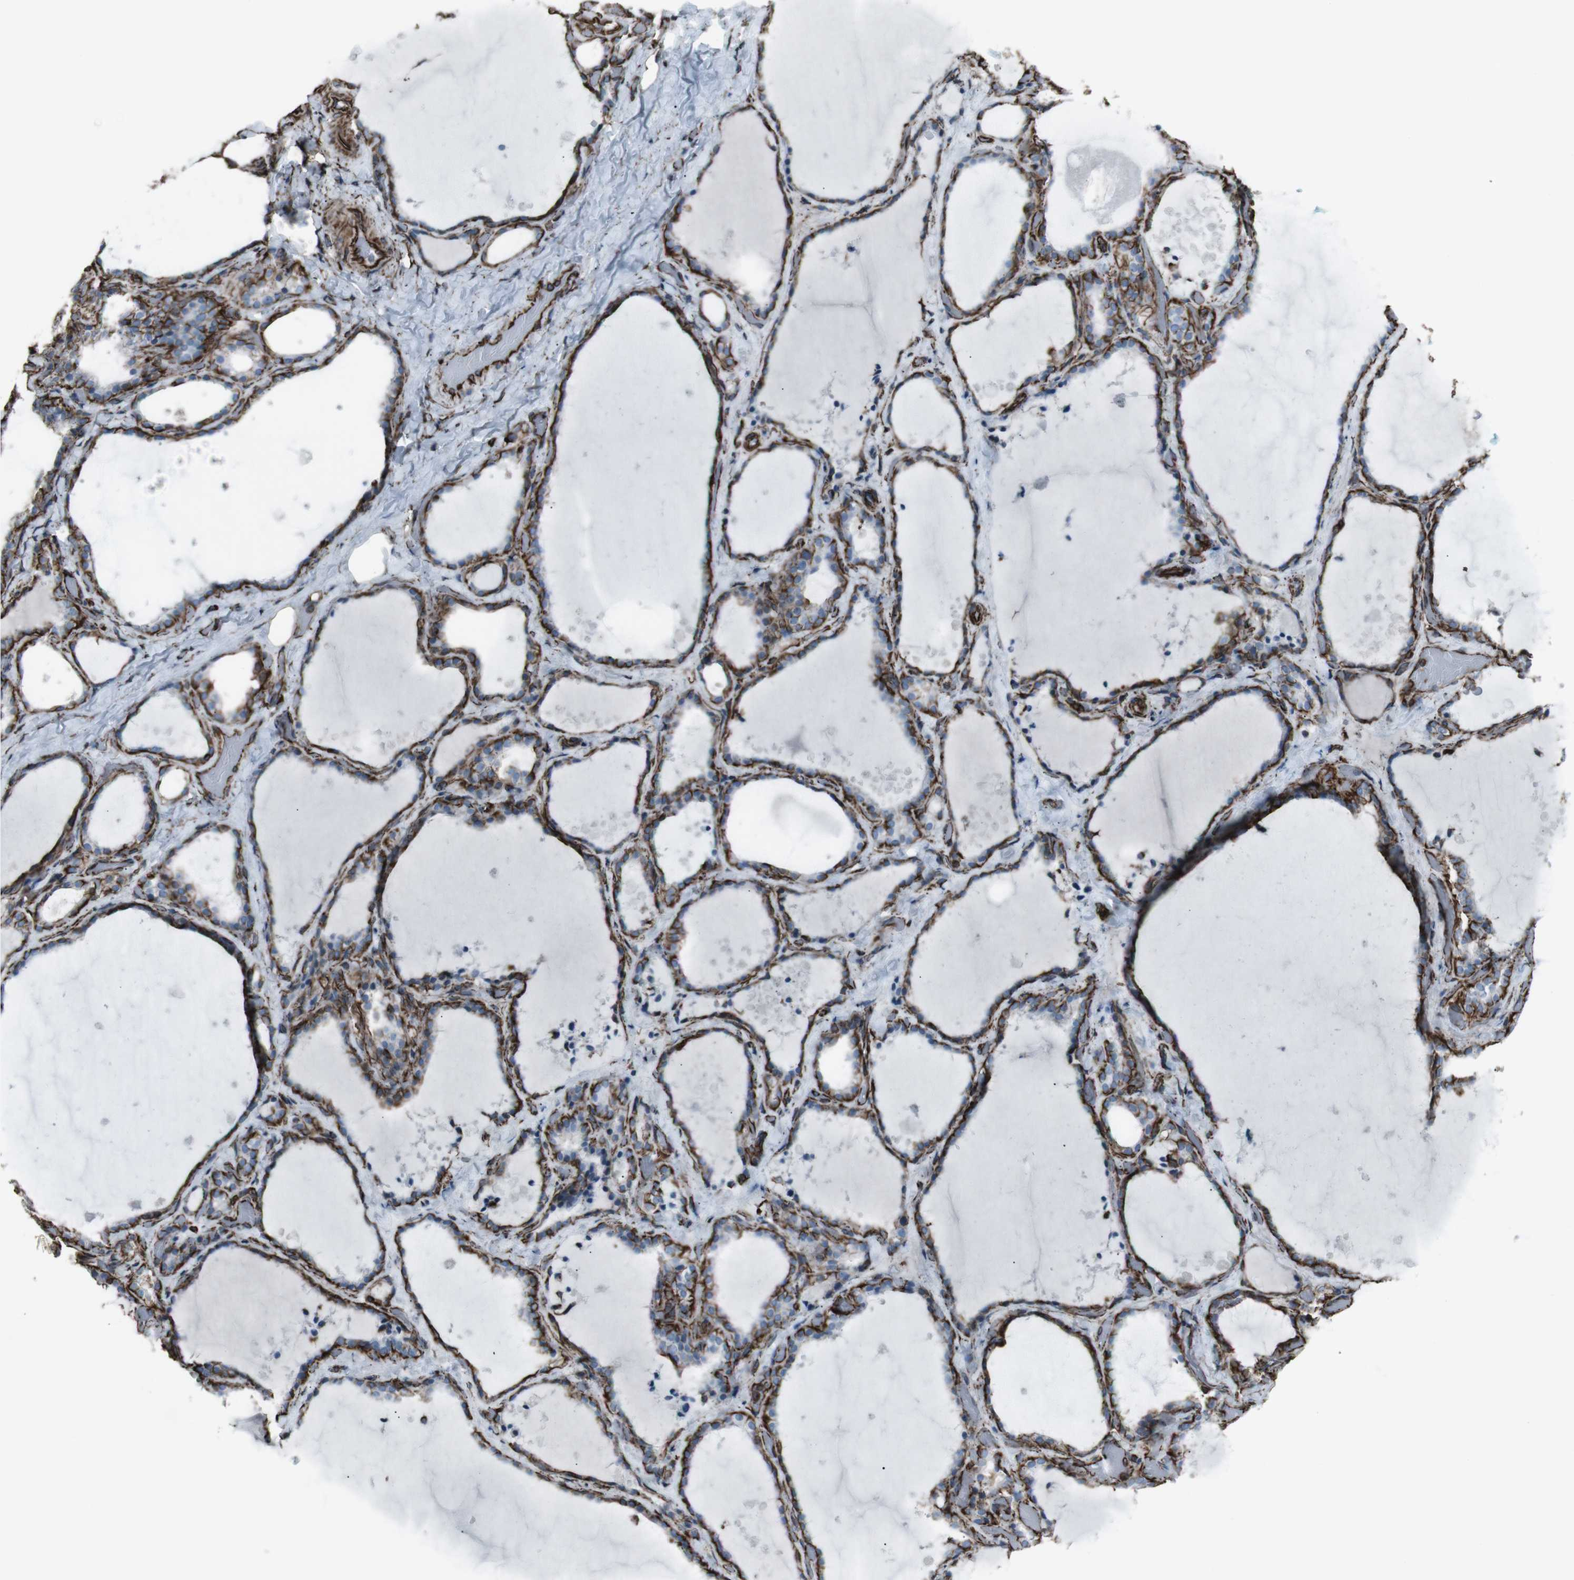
{"staining": {"intensity": "strong", "quantity": ">75%", "location": "cytoplasmic/membranous"}, "tissue": "thyroid gland", "cell_type": "Glandular cells", "image_type": "normal", "snomed": [{"axis": "morphology", "description": "Normal tissue, NOS"}, {"axis": "topography", "description": "Thyroid gland"}], "caption": "Glandular cells show strong cytoplasmic/membranous expression in approximately >75% of cells in unremarkable thyroid gland. Using DAB (3,3'-diaminobenzidine) (brown) and hematoxylin (blue) stains, captured at high magnification using brightfield microscopy.", "gene": "ZDHHC6", "patient": {"sex": "female", "age": 44}}